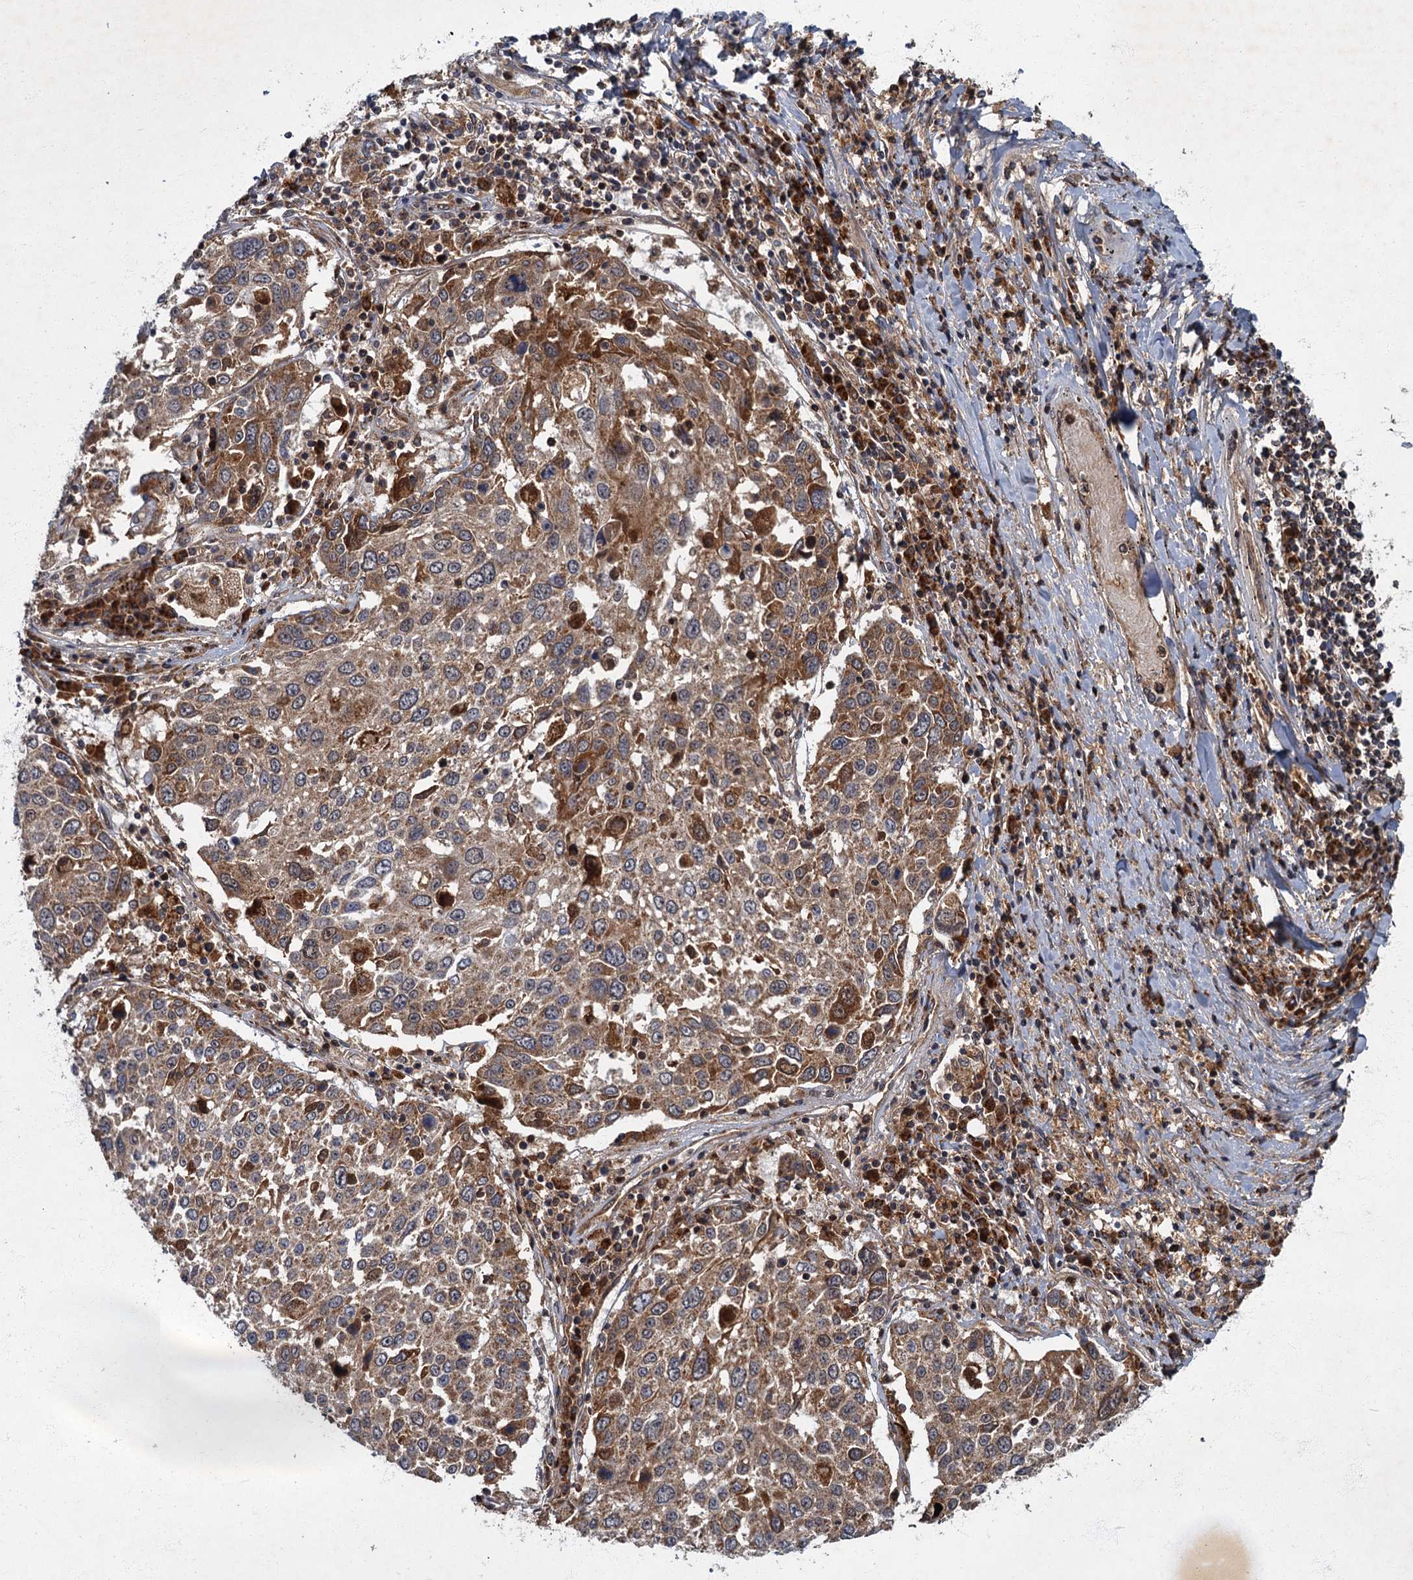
{"staining": {"intensity": "moderate", "quantity": ">75%", "location": "cytoplasmic/membranous"}, "tissue": "lung cancer", "cell_type": "Tumor cells", "image_type": "cancer", "snomed": [{"axis": "morphology", "description": "Squamous cell carcinoma, NOS"}, {"axis": "topography", "description": "Lung"}], "caption": "Protein staining demonstrates moderate cytoplasmic/membranous staining in approximately >75% of tumor cells in lung squamous cell carcinoma.", "gene": "SLC11A2", "patient": {"sex": "male", "age": 65}}